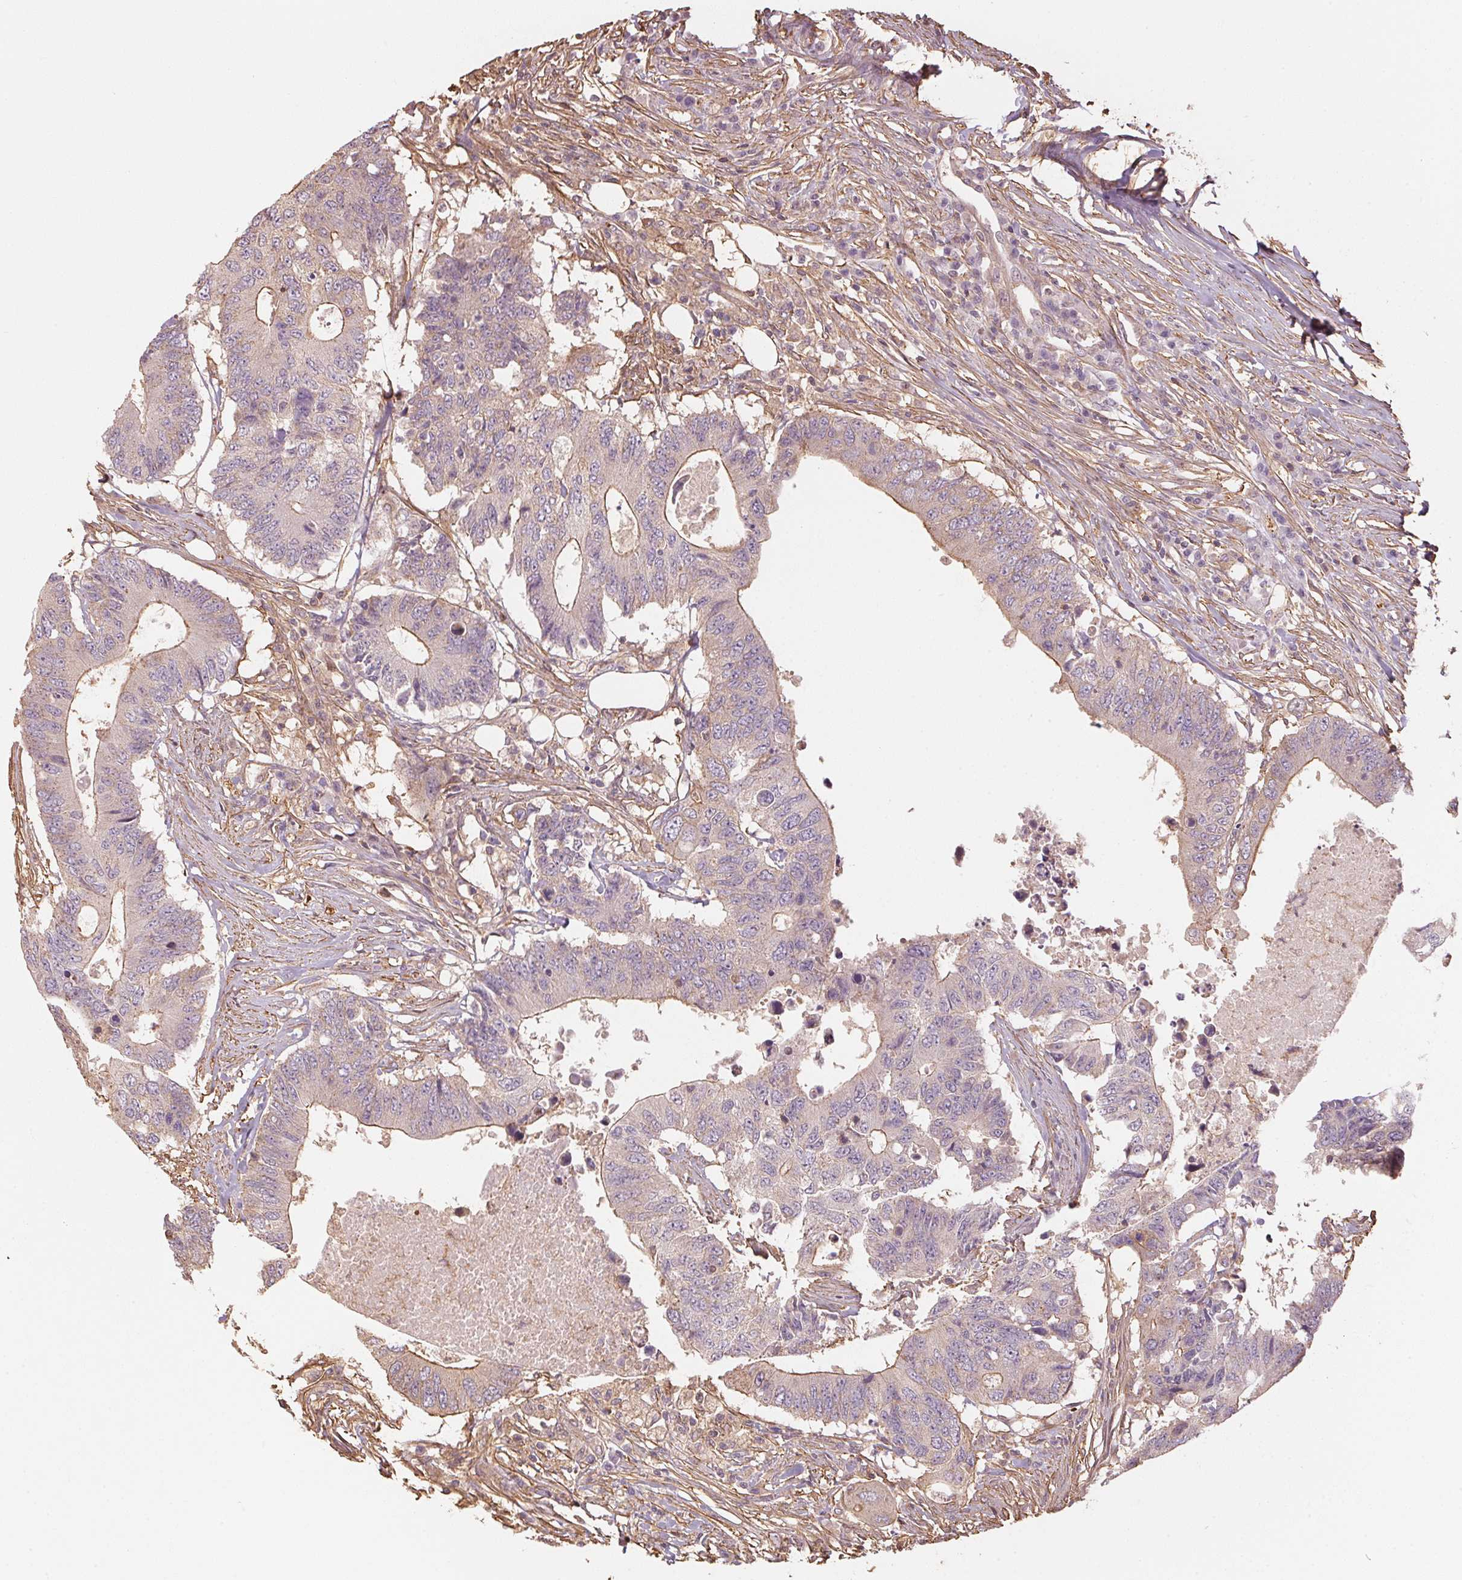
{"staining": {"intensity": "weak", "quantity": "<25%", "location": "cytoplasmic/membranous"}, "tissue": "colorectal cancer", "cell_type": "Tumor cells", "image_type": "cancer", "snomed": [{"axis": "morphology", "description": "Adenocarcinoma, NOS"}, {"axis": "topography", "description": "Colon"}], "caption": "A photomicrograph of human colorectal adenocarcinoma is negative for staining in tumor cells. (Brightfield microscopy of DAB (3,3'-diaminobenzidine) IHC at high magnification).", "gene": "QDPR", "patient": {"sex": "male", "age": 71}}